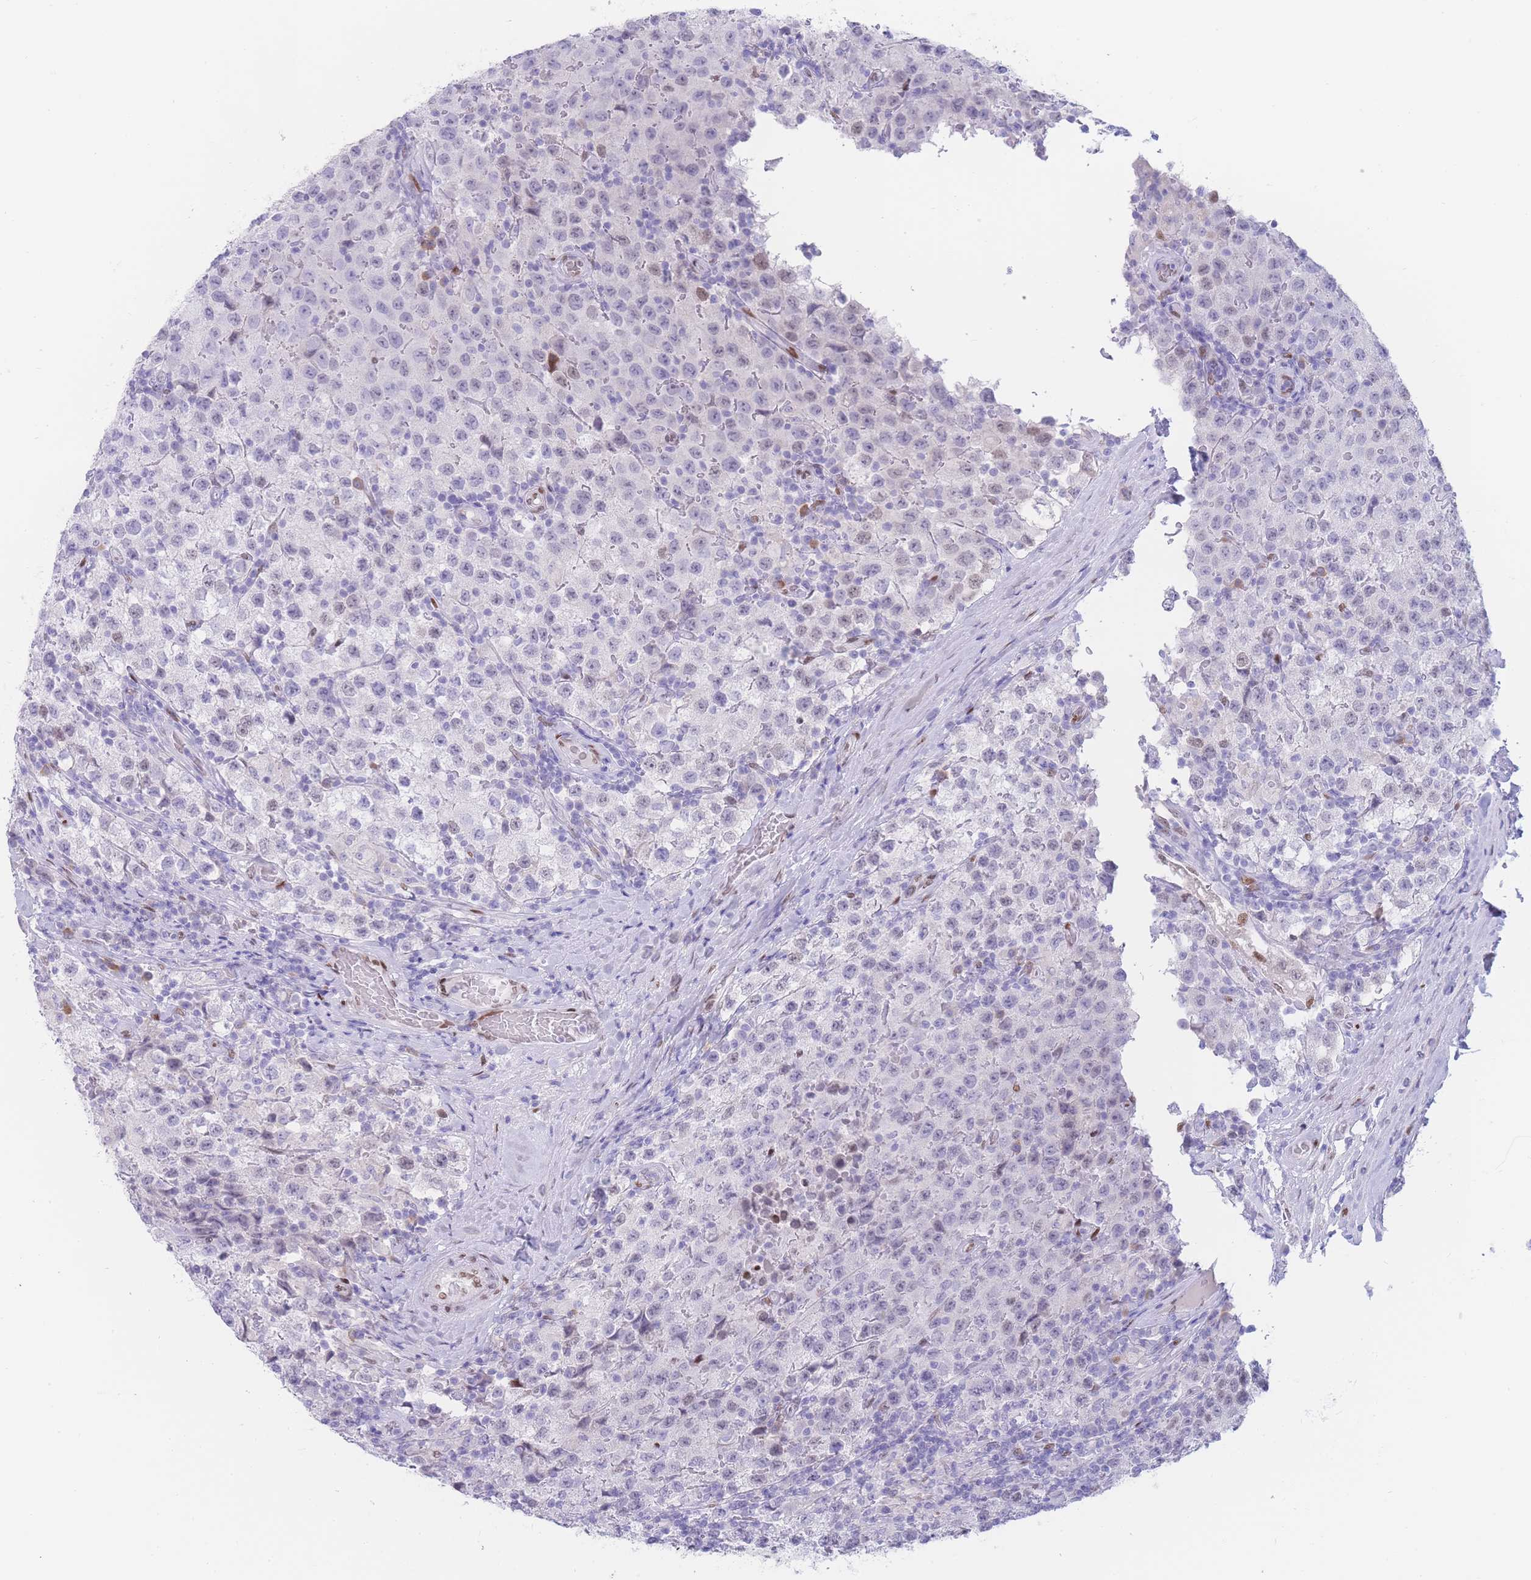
{"staining": {"intensity": "negative", "quantity": "none", "location": "none"}, "tissue": "testis cancer", "cell_type": "Tumor cells", "image_type": "cancer", "snomed": [{"axis": "morphology", "description": "Seminoma, NOS"}, {"axis": "morphology", "description": "Carcinoma, Embryonal, NOS"}, {"axis": "topography", "description": "Testis"}], "caption": "Tumor cells are negative for brown protein staining in seminoma (testis).", "gene": "PSMB5", "patient": {"sex": "male", "age": 41}}